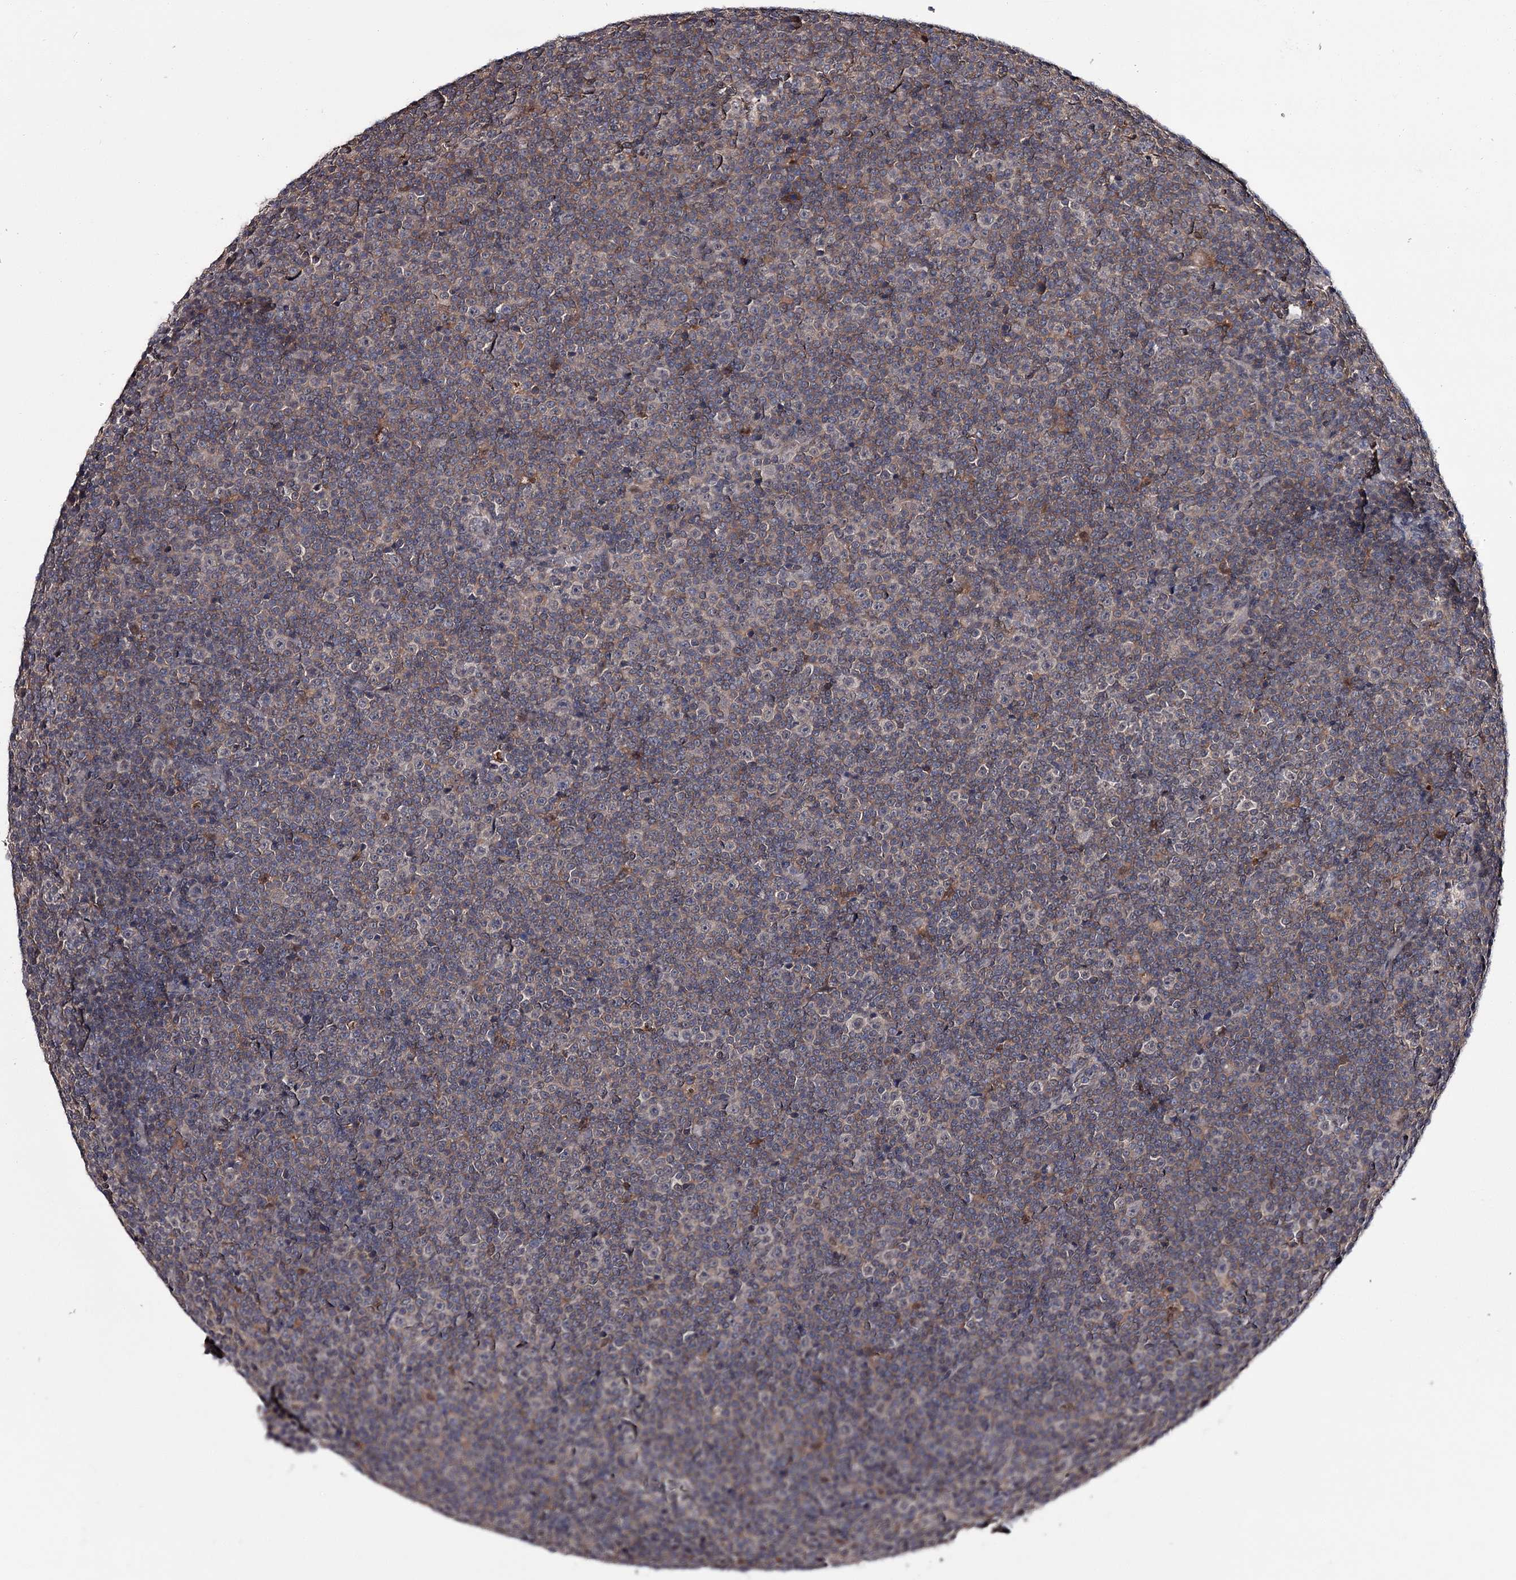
{"staining": {"intensity": "weak", "quantity": "<25%", "location": "cytoplasmic/membranous"}, "tissue": "lymphoma", "cell_type": "Tumor cells", "image_type": "cancer", "snomed": [{"axis": "morphology", "description": "Malignant lymphoma, non-Hodgkin's type, Low grade"}, {"axis": "topography", "description": "Lymph node"}], "caption": "Human malignant lymphoma, non-Hodgkin's type (low-grade) stained for a protein using immunohistochemistry (IHC) exhibits no positivity in tumor cells.", "gene": "DAO", "patient": {"sex": "female", "age": 67}}